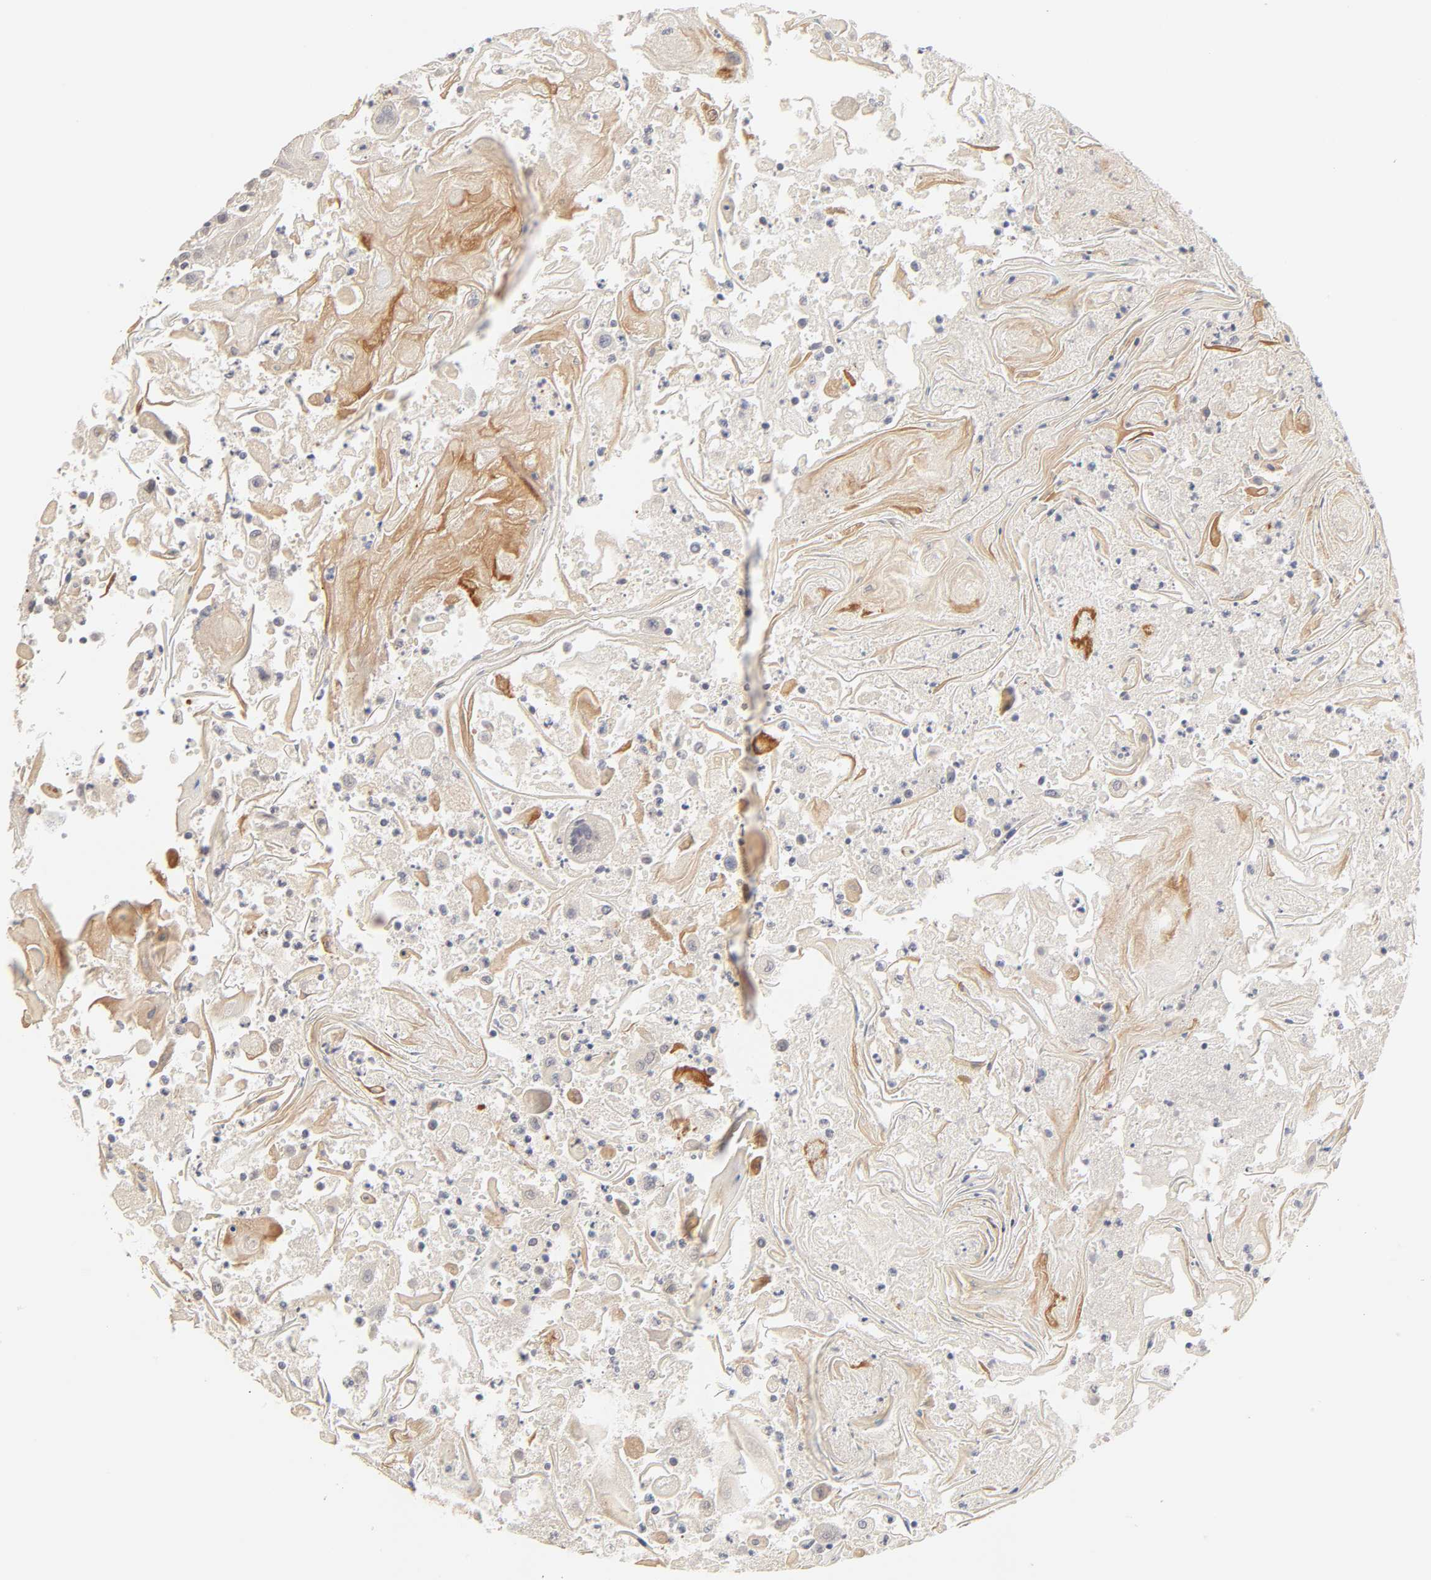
{"staining": {"intensity": "moderate", "quantity": "25%-75%", "location": "cytoplasmic/membranous"}, "tissue": "head and neck cancer", "cell_type": "Tumor cells", "image_type": "cancer", "snomed": [{"axis": "morphology", "description": "Squamous cell carcinoma, NOS"}, {"axis": "topography", "description": "Oral tissue"}, {"axis": "topography", "description": "Head-Neck"}], "caption": "Protein staining shows moderate cytoplasmic/membranous expression in approximately 25%-75% of tumor cells in squamous cell carcinoma (head and neck).", "gene": "EPS8", "patient": {"sex": "female", "age": 76}}